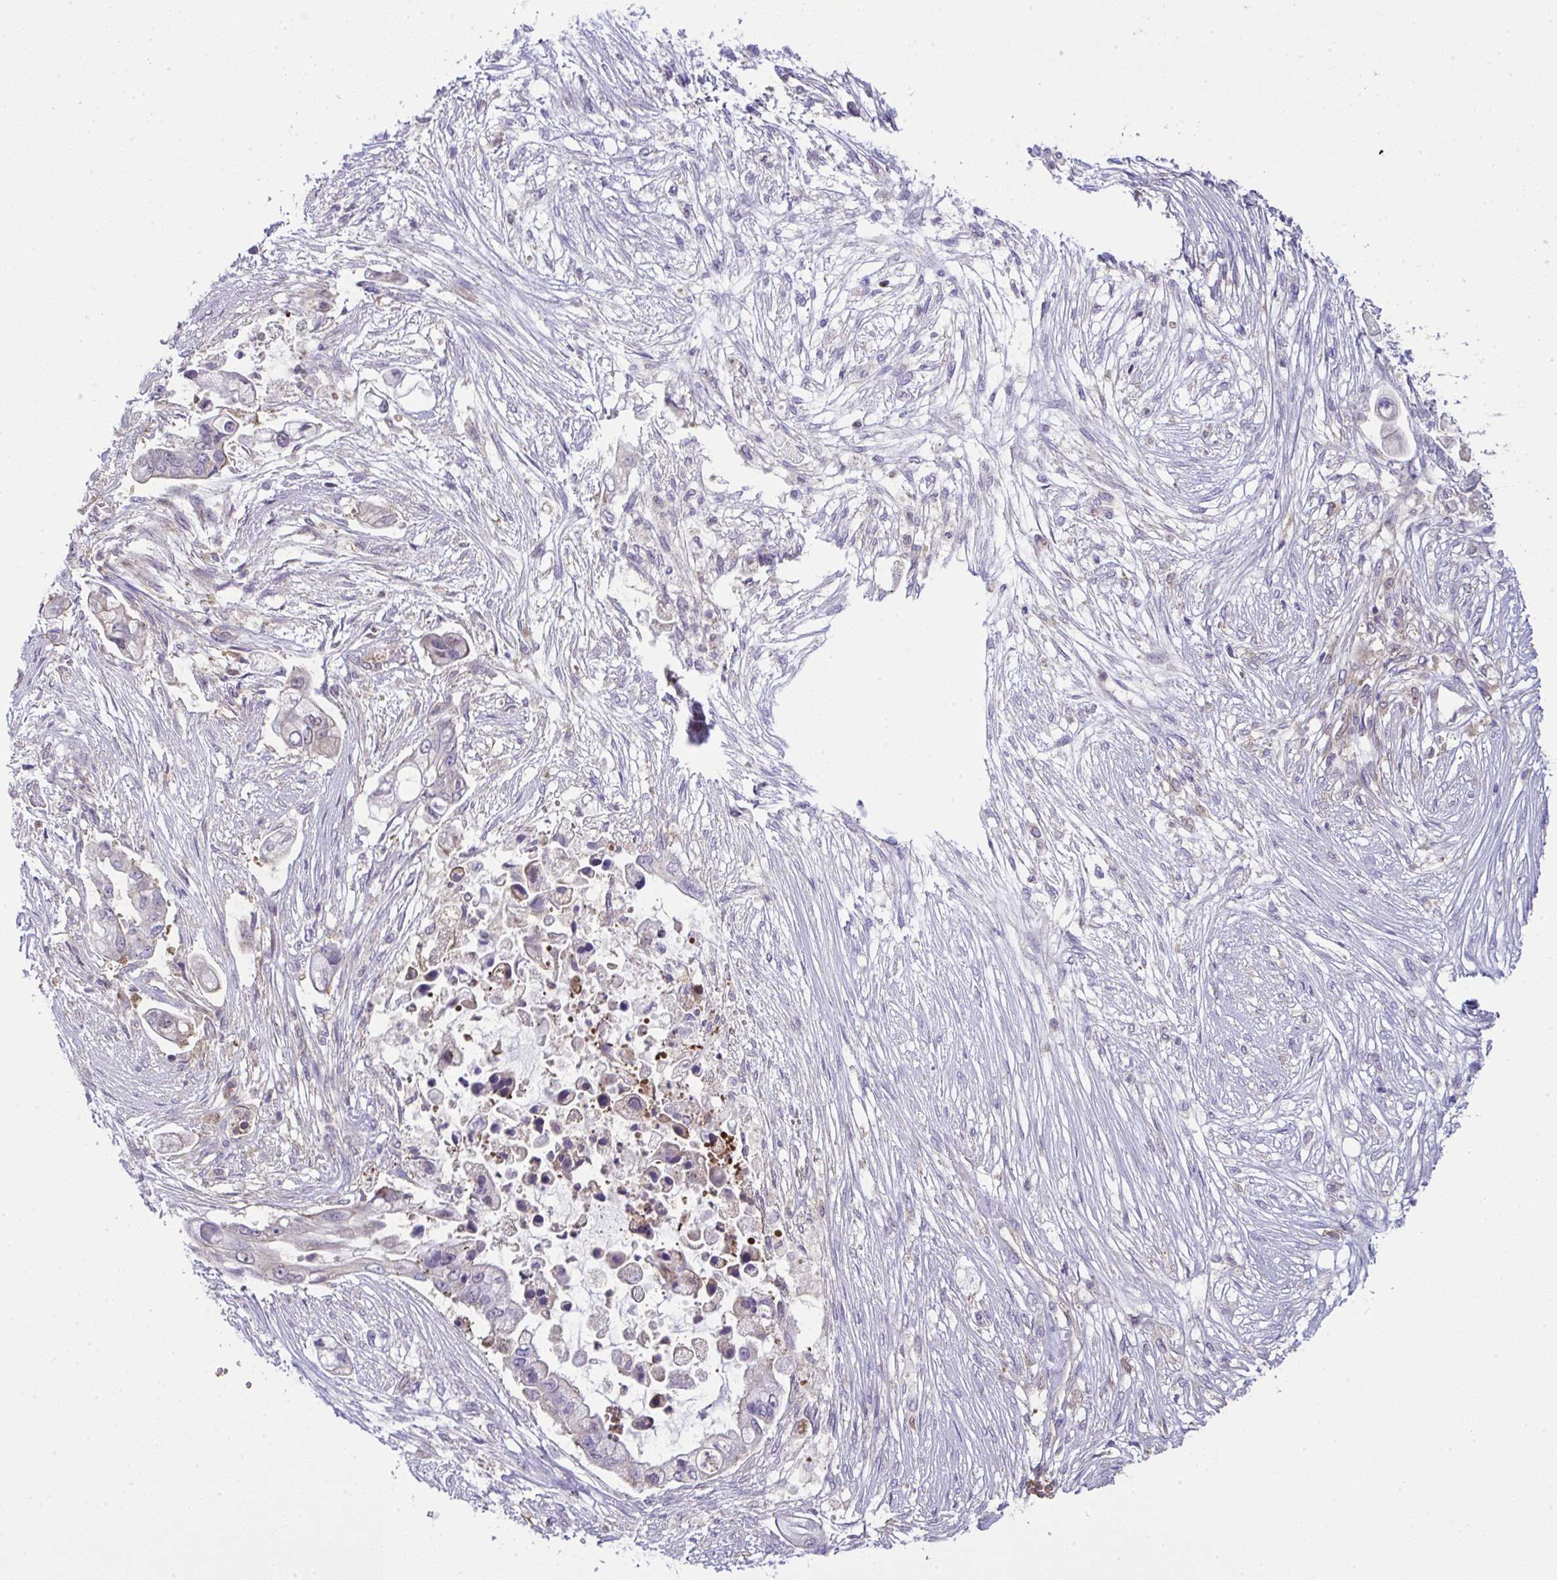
{"staining": {"intensity": "negative", "quantity": "none", "location": "none"}, "tissue": "pancreatic cancer", "cell_type": "Tumor cells", "image_type": "cancer", "snomed": [{"axis": "morphology", "description": "Adenocarcinoma, NOS"}, {"axis": "topography", "description": "Pancreas"}], "caption": "This is an immunohistochemistry (IHC) micrograph of adenocarcinoma (pancreatic). There is no expression in tumor cells.", "gene": "ALDH16A1", "patient": {"sex": "female", "age": 69}}